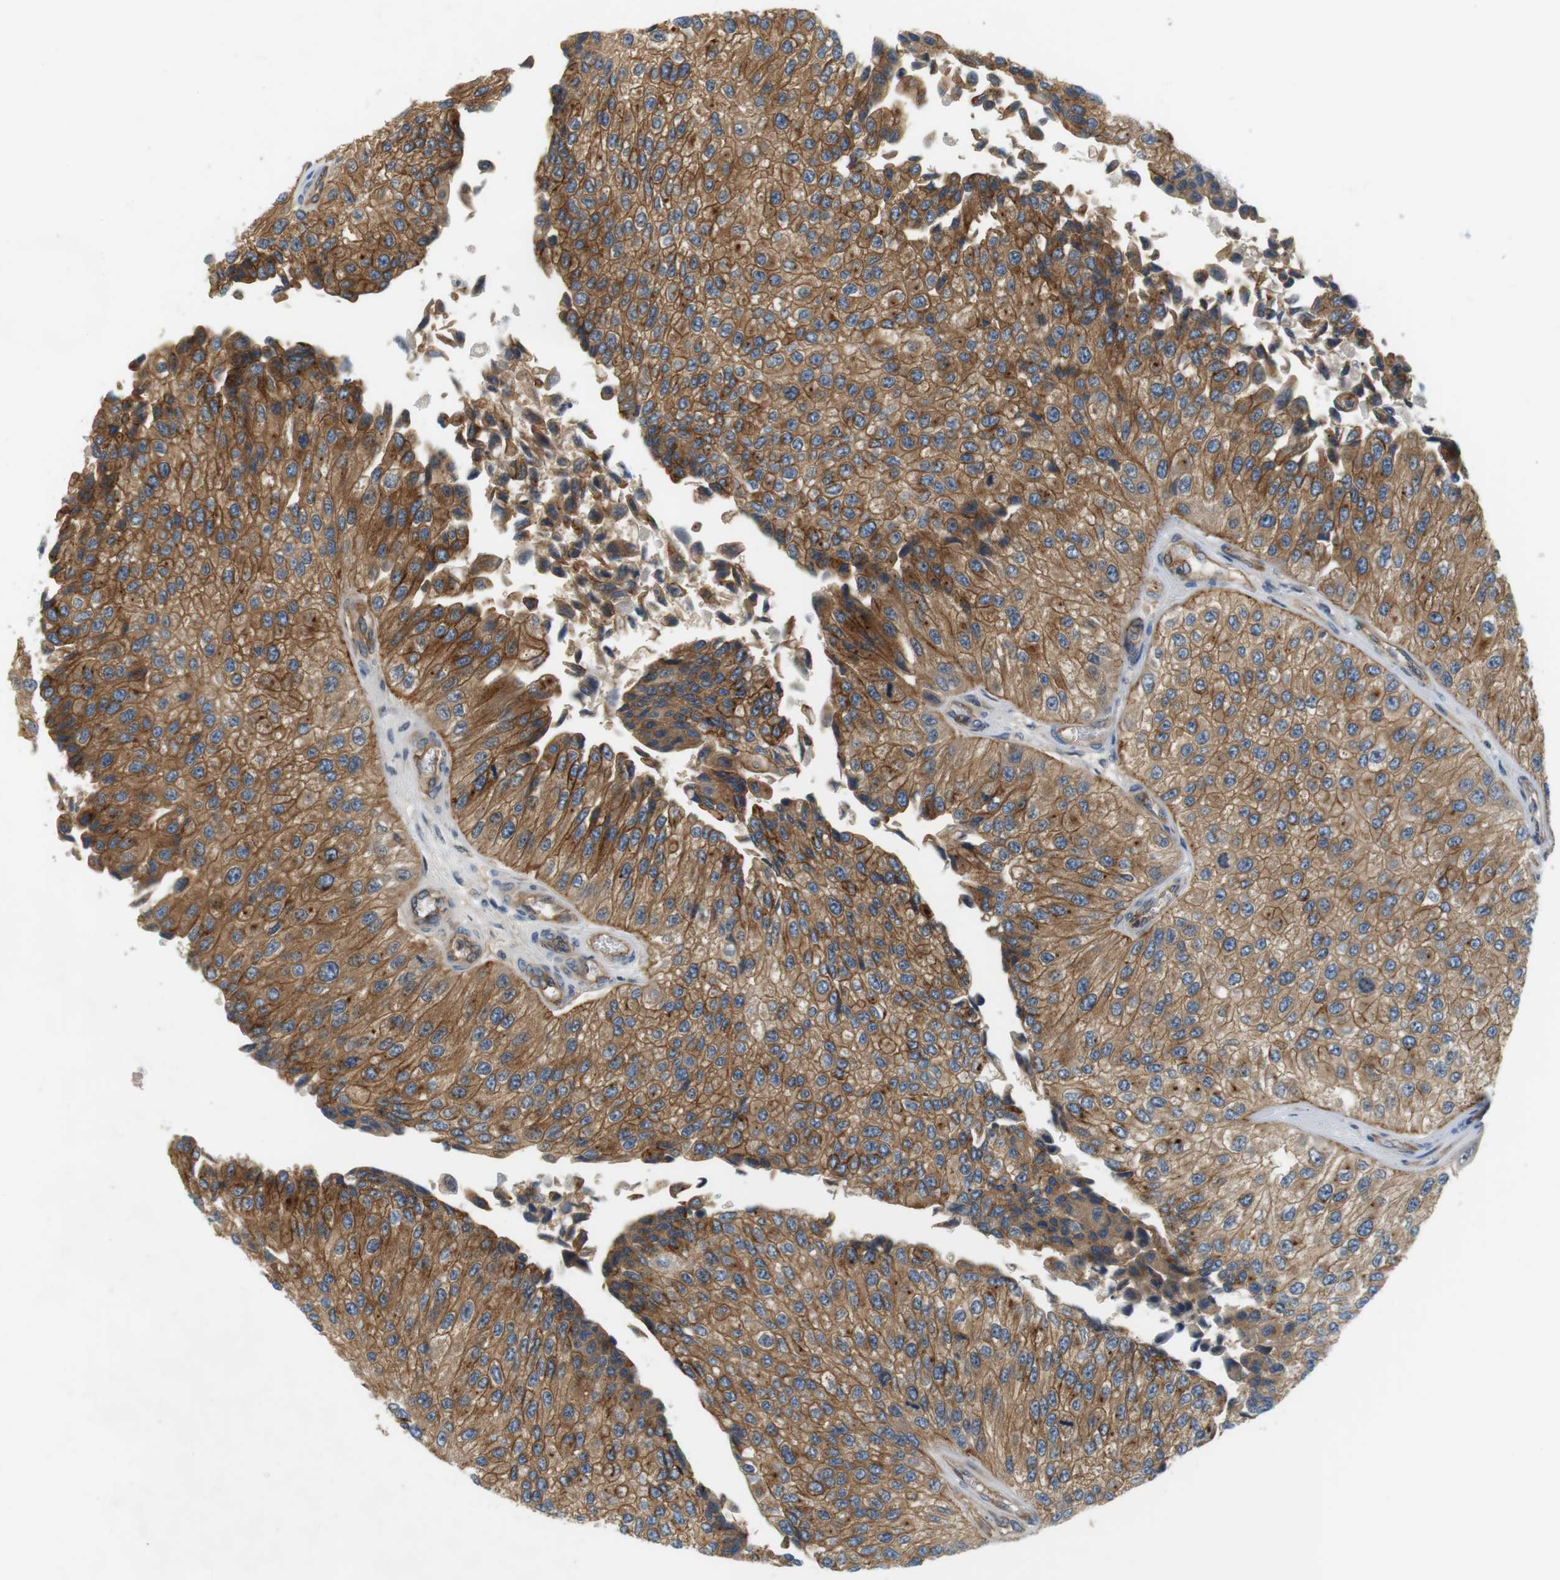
{"staining": {"intensity": "moderate", "quantity": ">75%", "location": "cytoplasmic/membranous"}, "tissue": "urothelial cancer", "cell_type": "Tumor cells", "image_type": "cancer", "snomed": [{"axis": "morphology", "description": "Urothelial carcinoma, High grade"}, {"axis": "topography", "description": "Kidney"}, {"axis": "topography", "description": "Urinary bladder"}], "caption": "Urothelial cancer stained for a protein reveals moderate cytoplasmic/membranous positivity in tumor cells.", "gene": "SH3GLB1", "patient": {"sex": "male", "age": 77}}